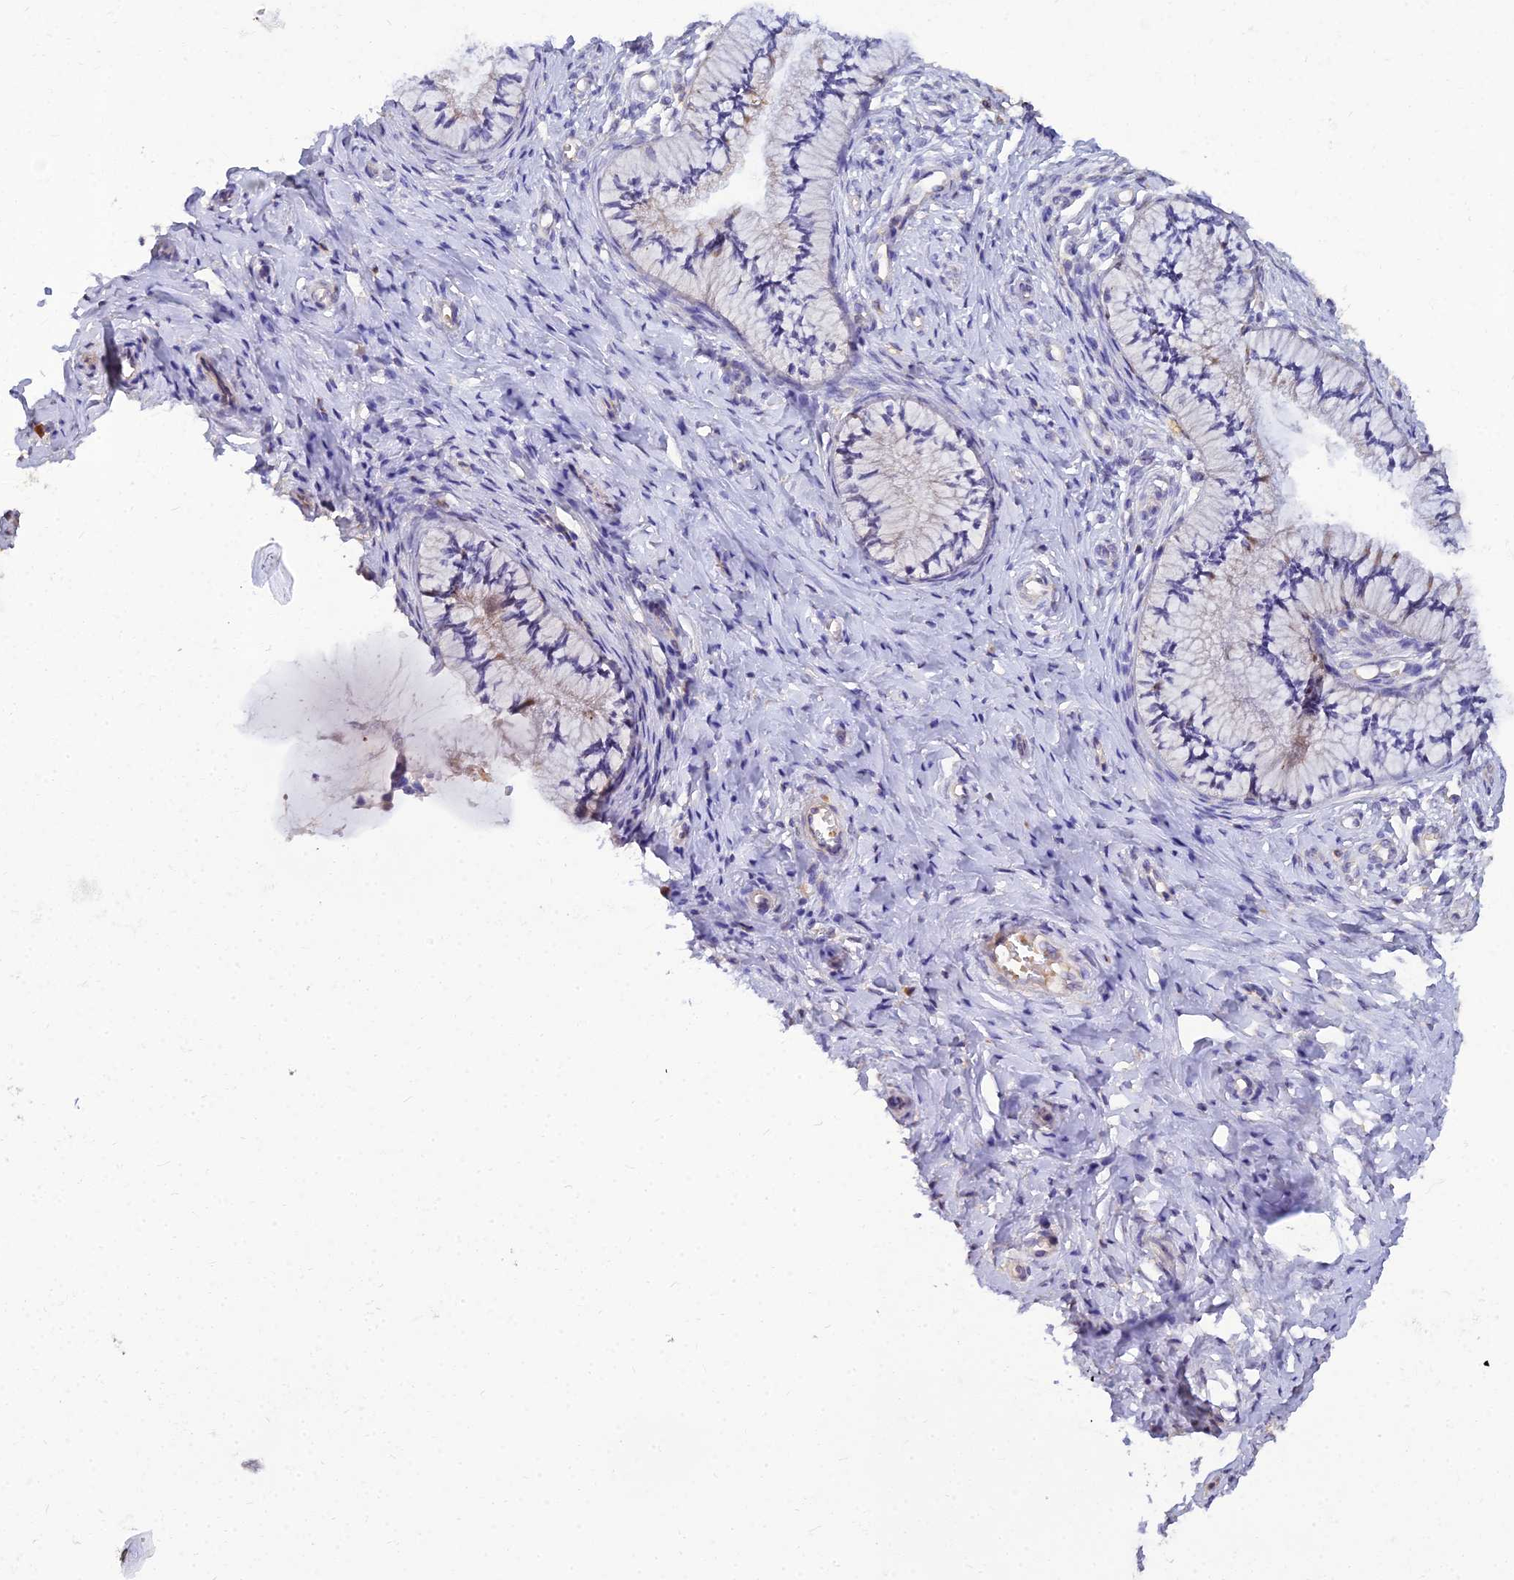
{"staining": {"intensity": "moderate", "quantity": "<25%", "location": "cytoplasmic/membranous"}, "tissue": "cervix", "cell_type": "Glandular cells", "image_type": "normal", "snomed": [{"axis": "morphology", "description": "Normal tissue, NOS"}, {"axis": "topography", "description": "Cervix"}], "caption": "A brown stain labels moderate cytoplasmic/membranous expression of a protein in glandular cells of normal cervix. Immunohistochemistry stains the protein in brown and the nuclei are stained blue.", "gene": "ARL8A", "patient": {"sex": "female", "age": 36}}